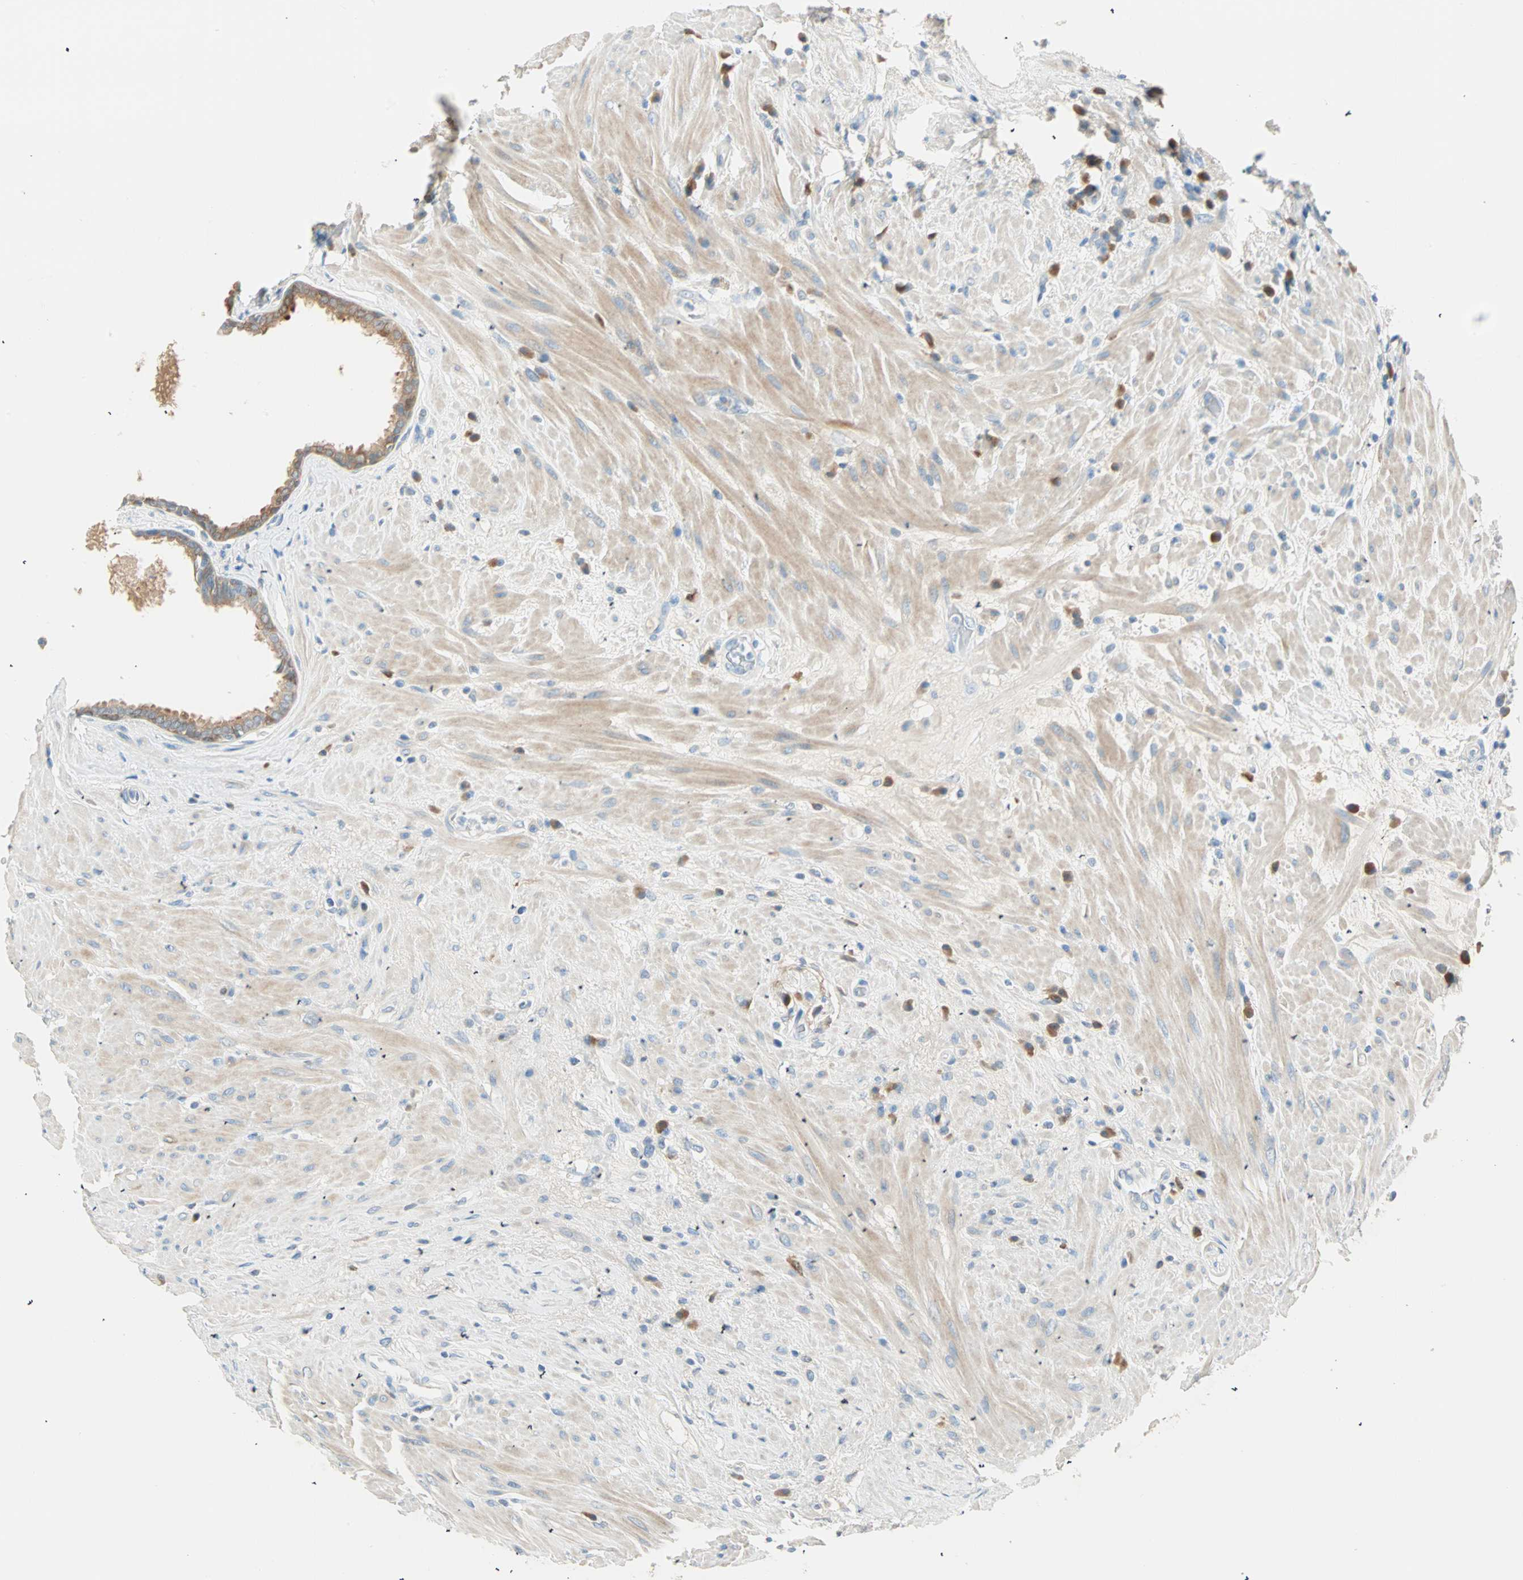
{"staining": {"intensity": "moderate", "quantity": "25%-75%", "location": "cytoplasmic/membranous"}, "tissue": "seminal vesicle", "cell_type": "Glandular cells", "image_type": "normal", "snomed": [{"axis": "morphology", "description": "Normal tissue, NOS"}, {"axis": "topography", "description": "Seminal veicle"}], "caption": "Moderate cytoplasmic/membranous staining for a protein is appreciated in about 25%-75% of glandular cells of unremarkable seminal vesicle using immunohistochemistry.", "gene": "ATF6", "patient": {"sex": "male", "age": 61}}